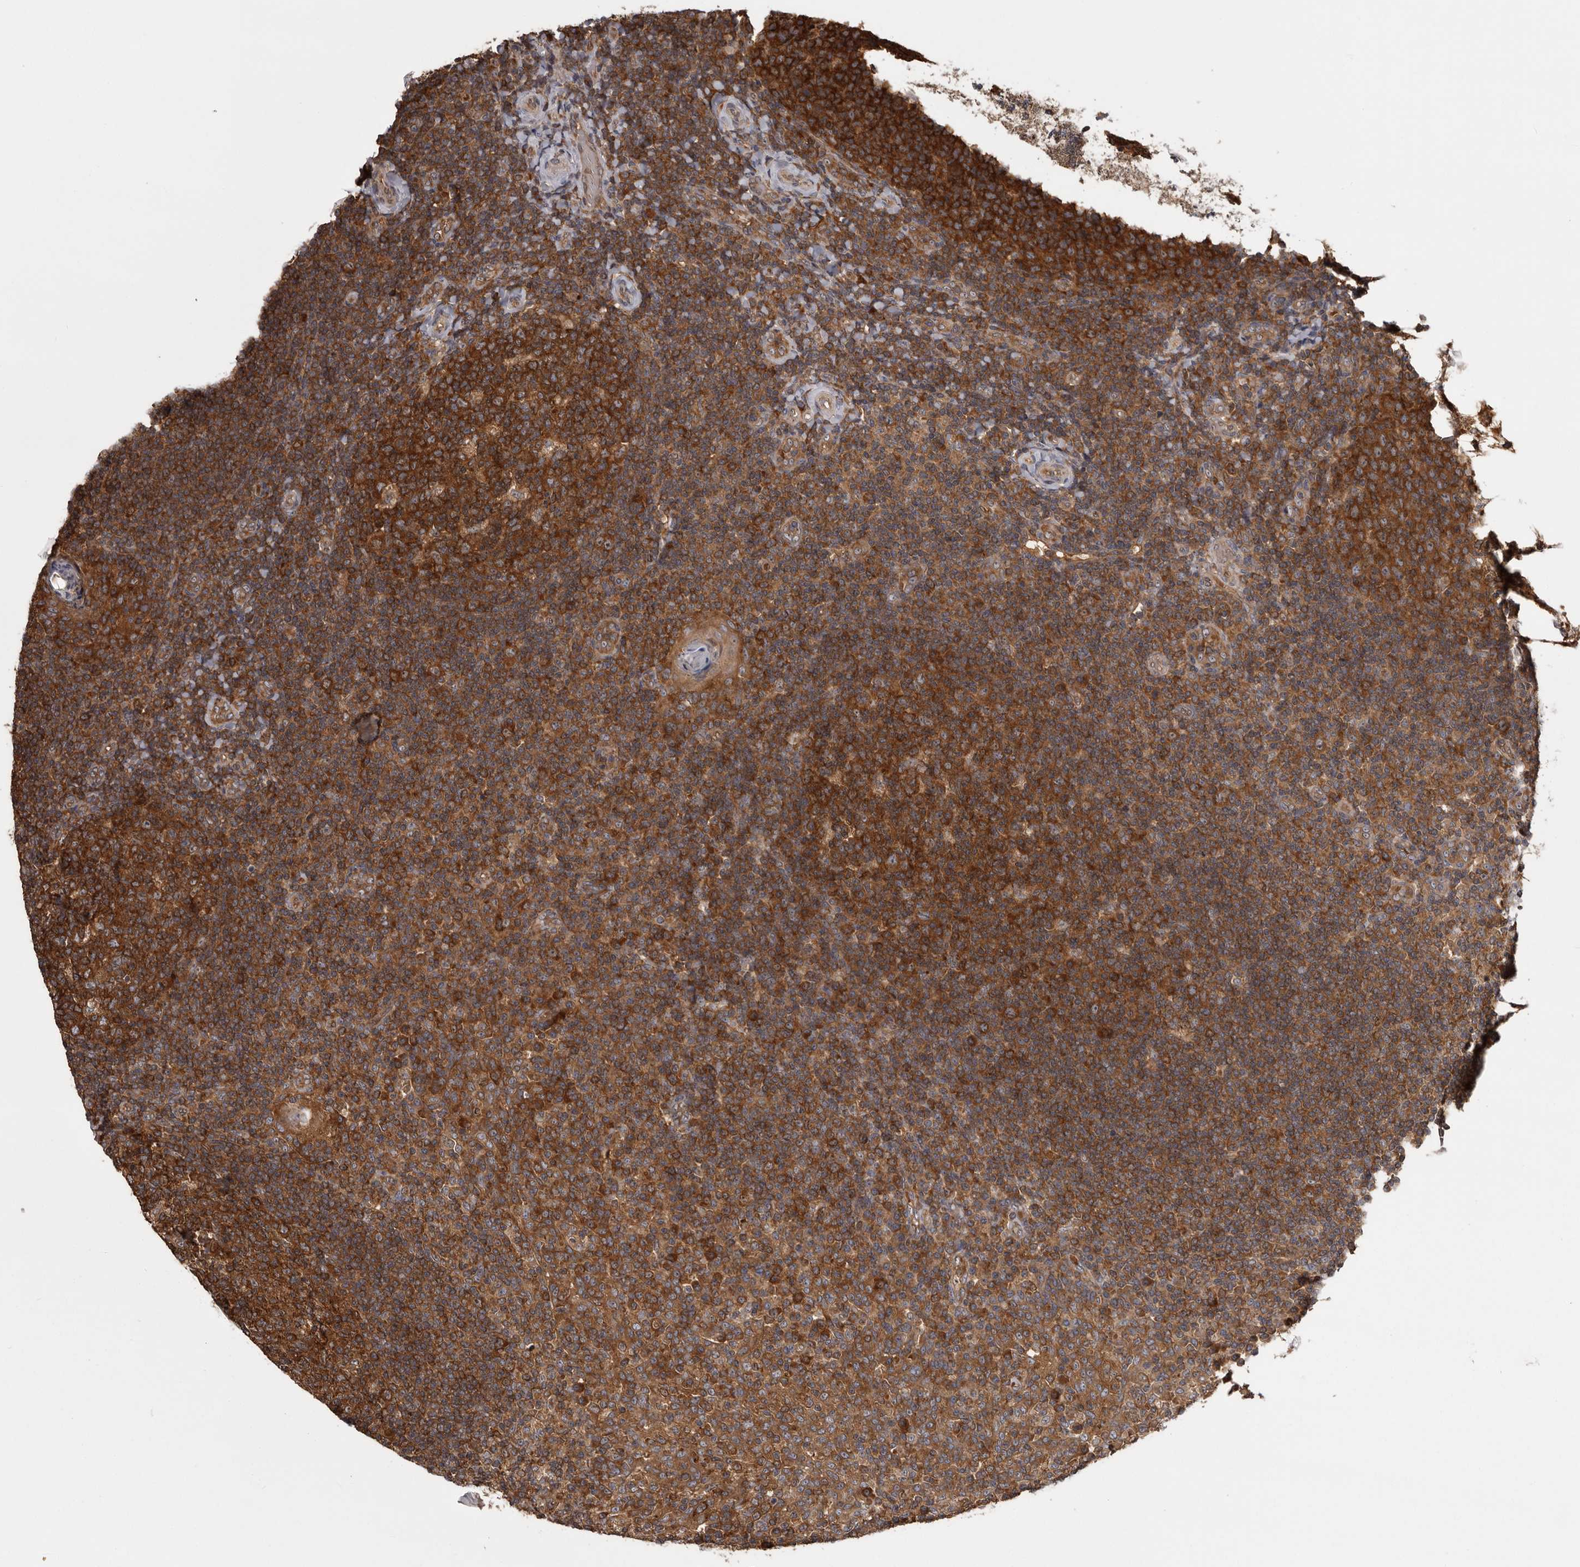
{"staining": {"intensity": "strong", "quantity": ">75%", "location": "cytoplasmic/membranous"}, "tissue": "tonsil", "cell_type": "Germinal center cells", "image_type": "normal", "snomed": [{"axis": "morphology", "description": "Normal tissue, NOS"}, {"axis": "topography", "description": "Tonsil"}], "caption": "The immunohistochemical stain labels strong cytoplasmic/membranous staining in germinal center cells of normal tonsil. (Stains: DAB (3,3'-diaminobenzidine) in brown, nuclei in blue, Microscopy: brightfield microscopy at high magnification).", "gene": "DARS1", "patient": {"sex": "female", "age": 19}}